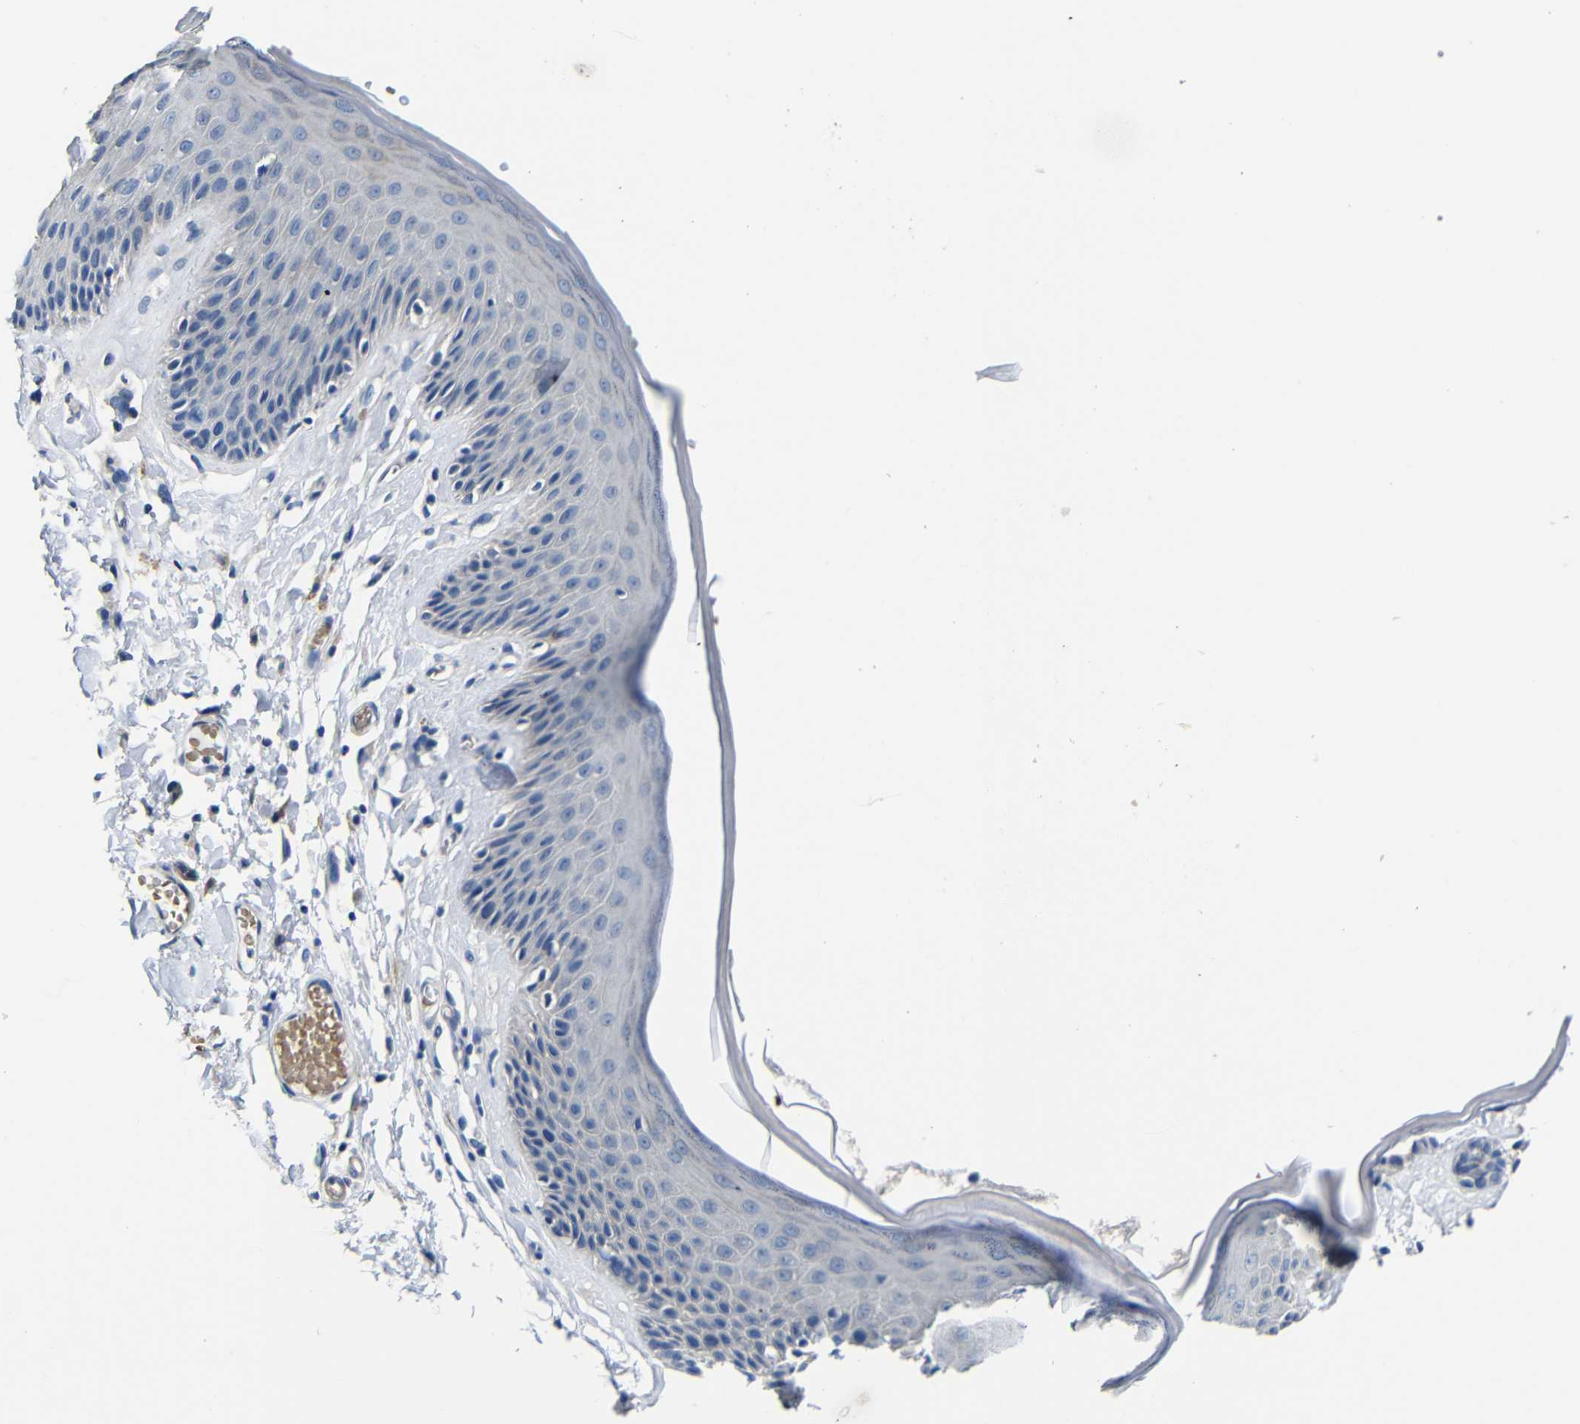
{"staining": {"intensity": "weak", "quantity": "<25%", "location": "cytoplasmic/membranous"}, "tissue": "skin", "cell_type": "Epidermal cells", "image_type": "normal", "snomed": [{"axis": "morphology", "description": "Normal tissue, NOS"}, {"axis": "topography", "description": "Vulva"}], "caption": "Immunohistochemistry (IHC) of unremarkable human skin displays no staining in epidermal cells. (DAB immunohistochemistry visualized using brightfield microscopy, high magnification).", "gene": "TNFAIP1", "patient": {"sex": "female", "age": 73}}